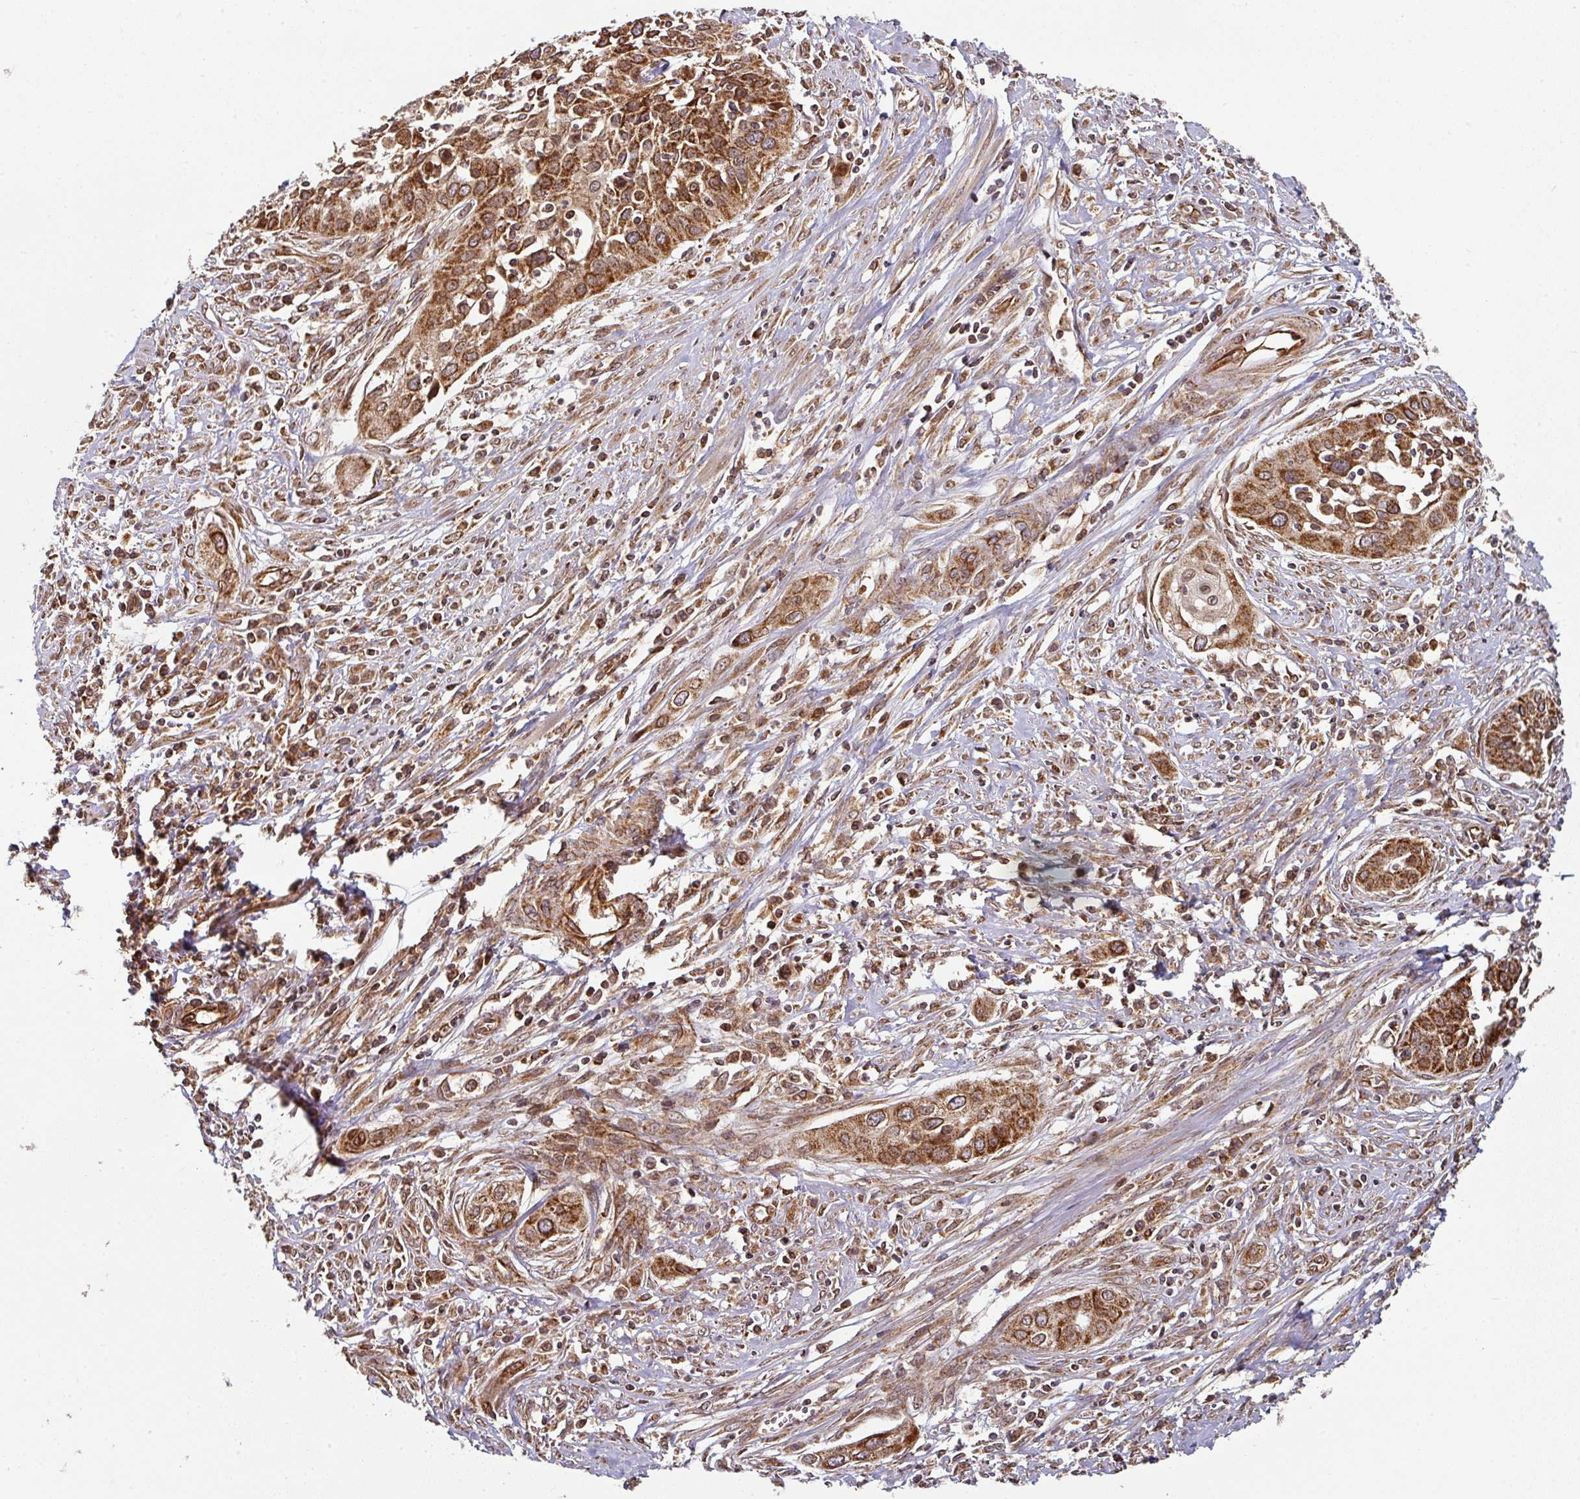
{"staining": {"intensity": "strong", "quantity": ">75%", "location": "cytoplasmic/membranous"}, "tissue": "cervical cancer", "cell_type": "Tumor cells", "image_type": "cancer", "snomed": [{"axis": "morphology", "description": "Squamous cell carcinoma, NOS"}, {"axis": "topography", "description": "Cervix"}], "caption": "Immunohistochemical staining of cervical cancer (squamous cell carcinoma) shows high levels of strong cytoplasmic/membranous protein expression in about >75% of tumor cells.", "gene": "TRAP1", "patient": {"sex": "female", "age": 34}}